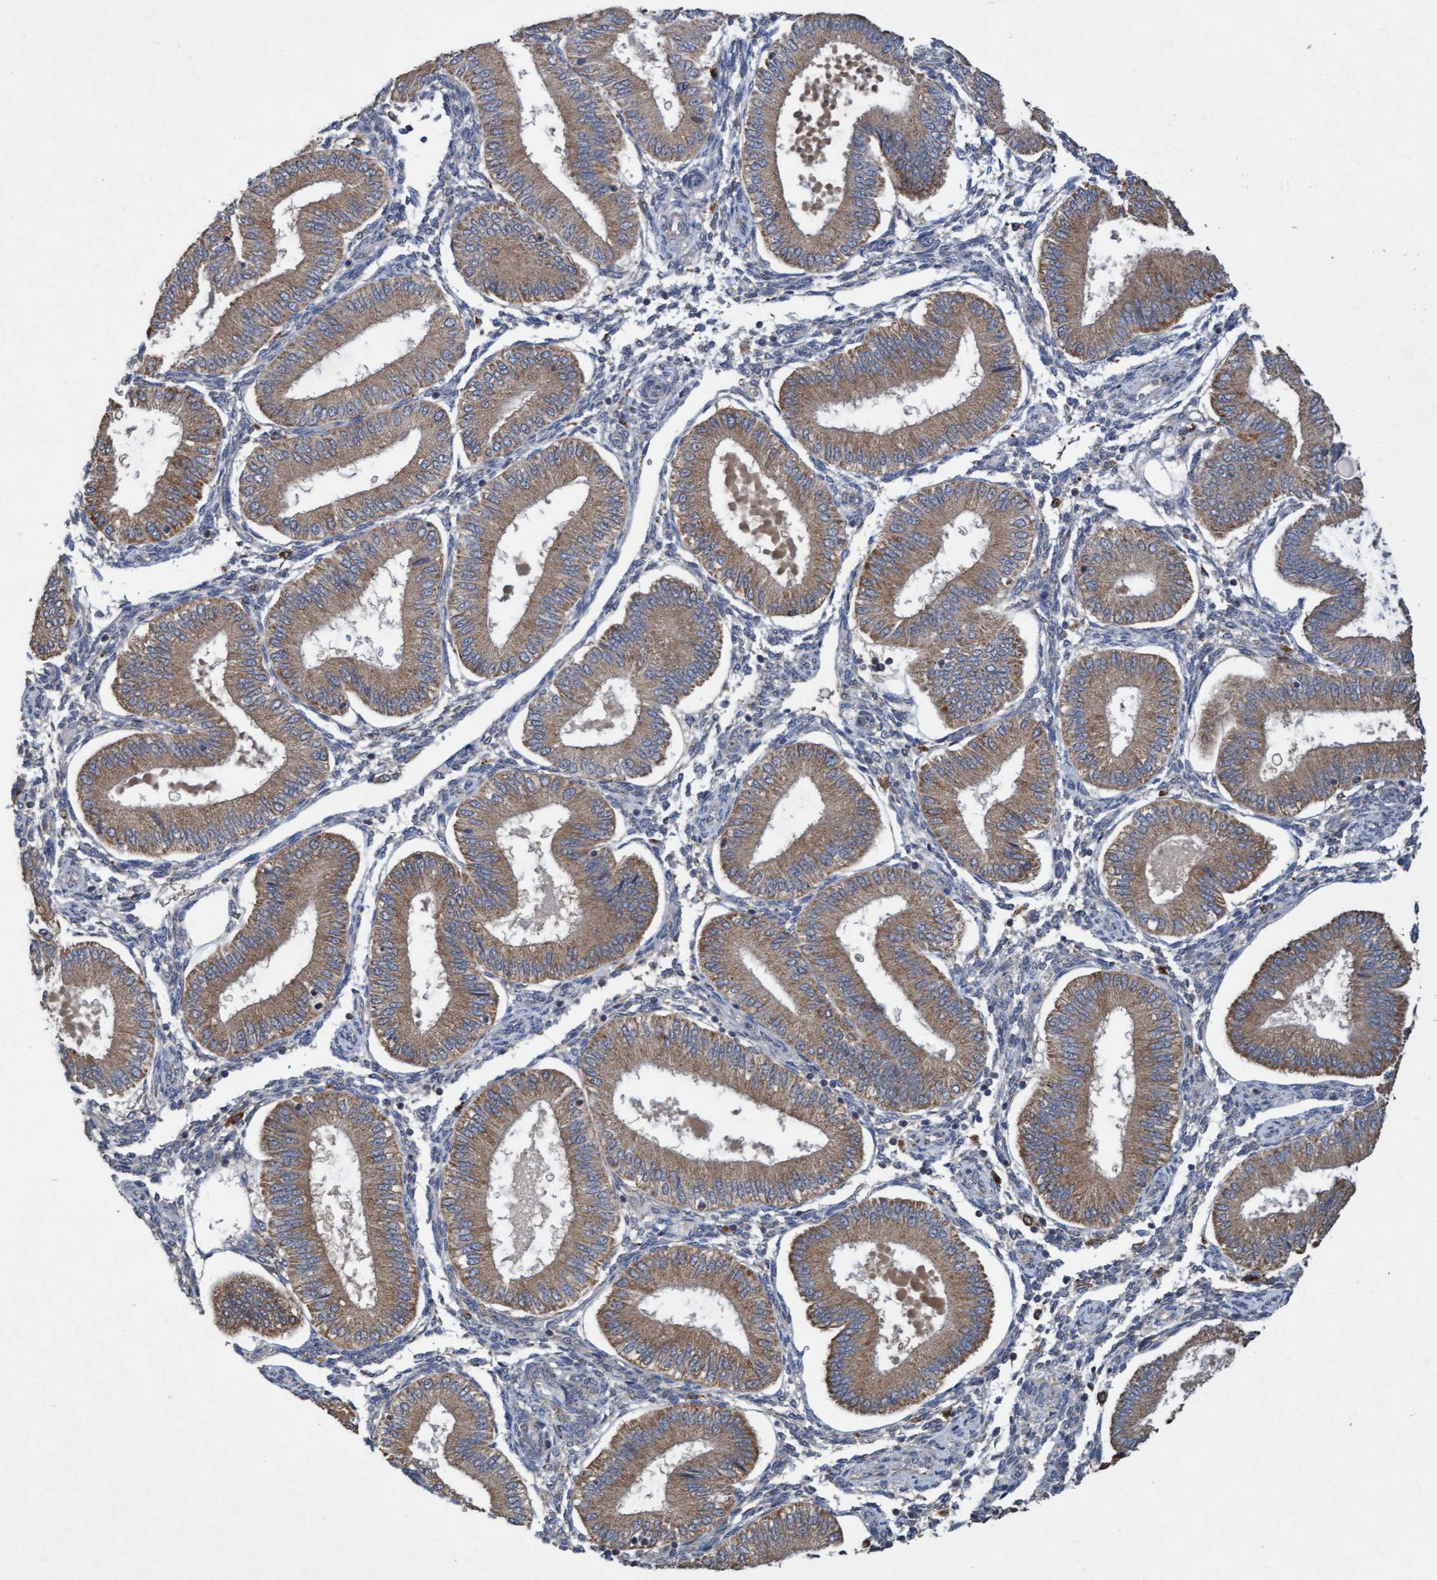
{"staining": {"intensity": "weak", "quantity": "<25%", "location": "cytoplasmic/membranous"}, "tissue": "endometrium", "cell_type": "Cells in endometrial stroma", "image_type": "normal", "snomed": [{"axis": "morphology", "description": "Normal tissue, NOS"}, {"axis": "topography", "description": "Endometrium"}], "caption": "Human endometrium stained for a protein using immunohistochemistry (IHC) reveals no positivity in cells in endometrial stroma.", "gene": "ATPAF2", "patient": {"sex": "female", "age": 39}}